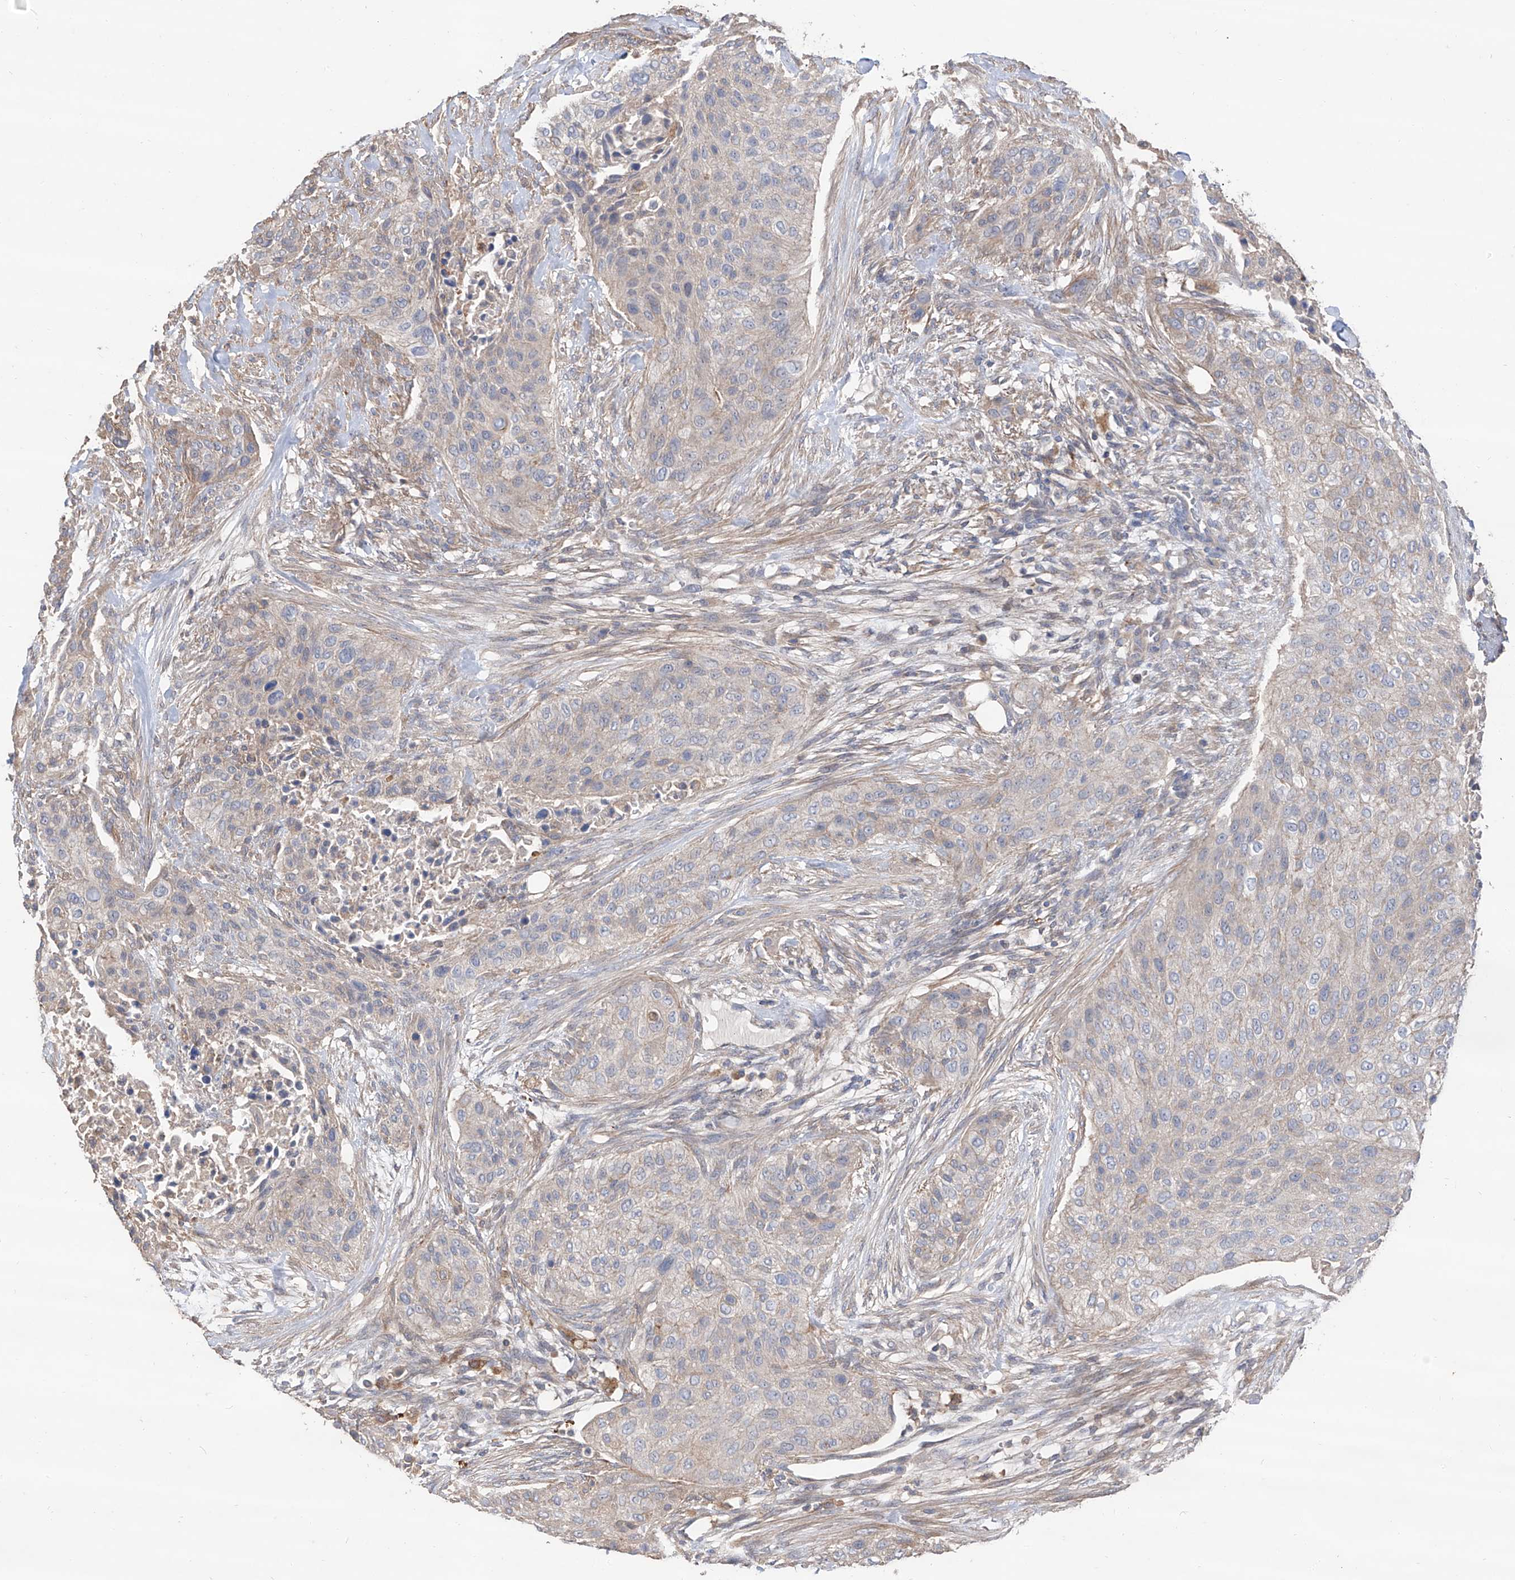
{"staining": {"intensity": "negative", "quantity": "none", "location": "none"}, "tissue": "urothelial cancer", "cell_type": "Tumor cells", "image_type": "cancer", "snomed": [{"axis": "morphology", "description": "Urothelial carcinoma, High grade"}, {"axis": "topography", "description": "Urinary bladder"}], "caption": "This is a image of immunohistochemistry staining of urothelial cancer, which shows no expression in tumor cells.", "gene": "EDN1", "patient": {"sex": "male", "age": 35}}